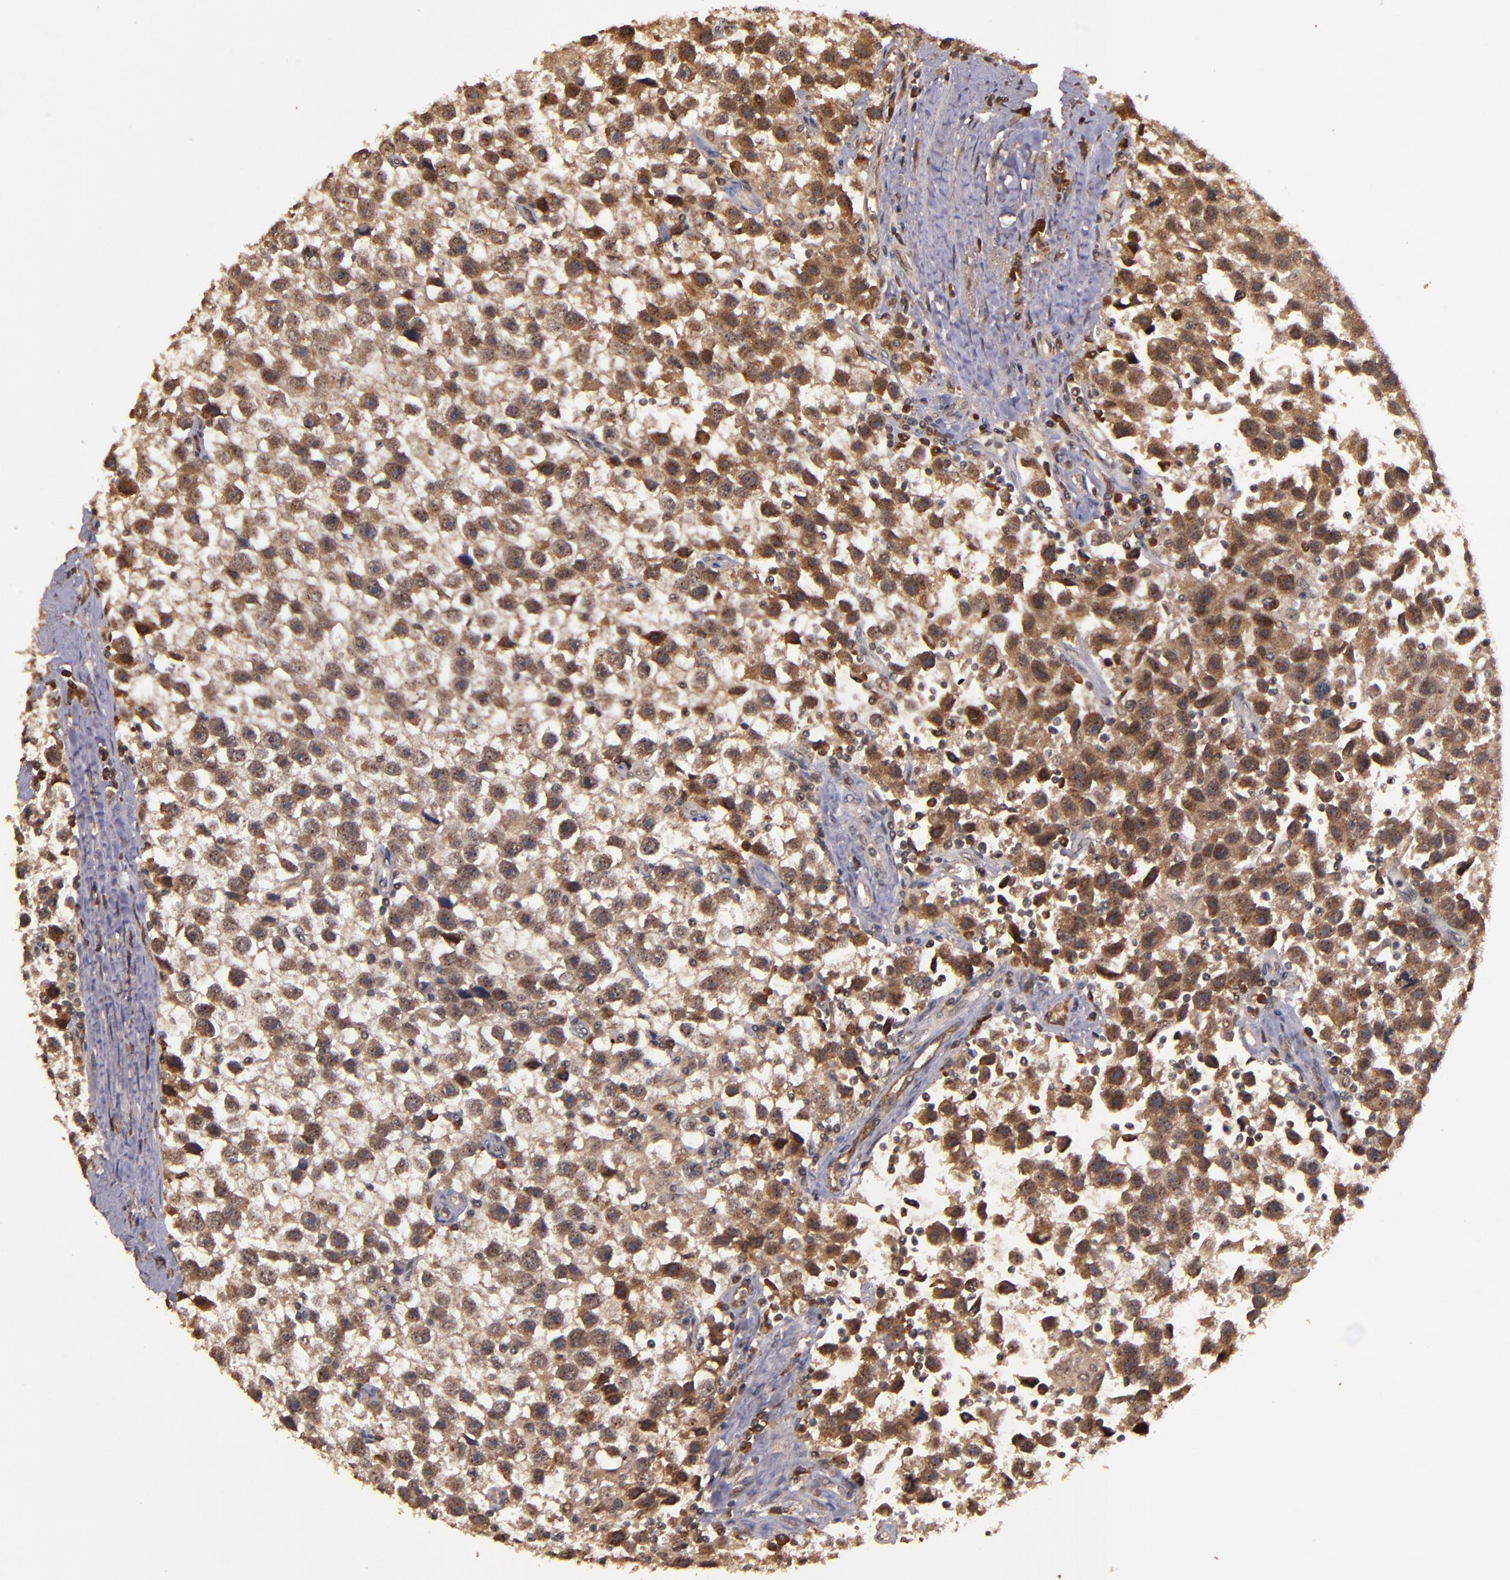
{"staining": {"intensity": "strong", "quantity": ">75%", "location": "cytoplasmic/membranous"}, "tissue": "testis cancer", "cell_type": "Tumor cells", "image_type": "cancer", "snomed": [{"axis": "morphology", "description": "Seminoma, NOS"}, {"axis": "topography", "description": "Testis"}], "caption": "About >75% of tumor cells in human testis seminoma exhibit strong cytoplasmic/membranous protein positivity as visualized by brown immunohistochemical staining.", "gene": "RIOK3", "patient": {"sex": "male", "age": 43}}